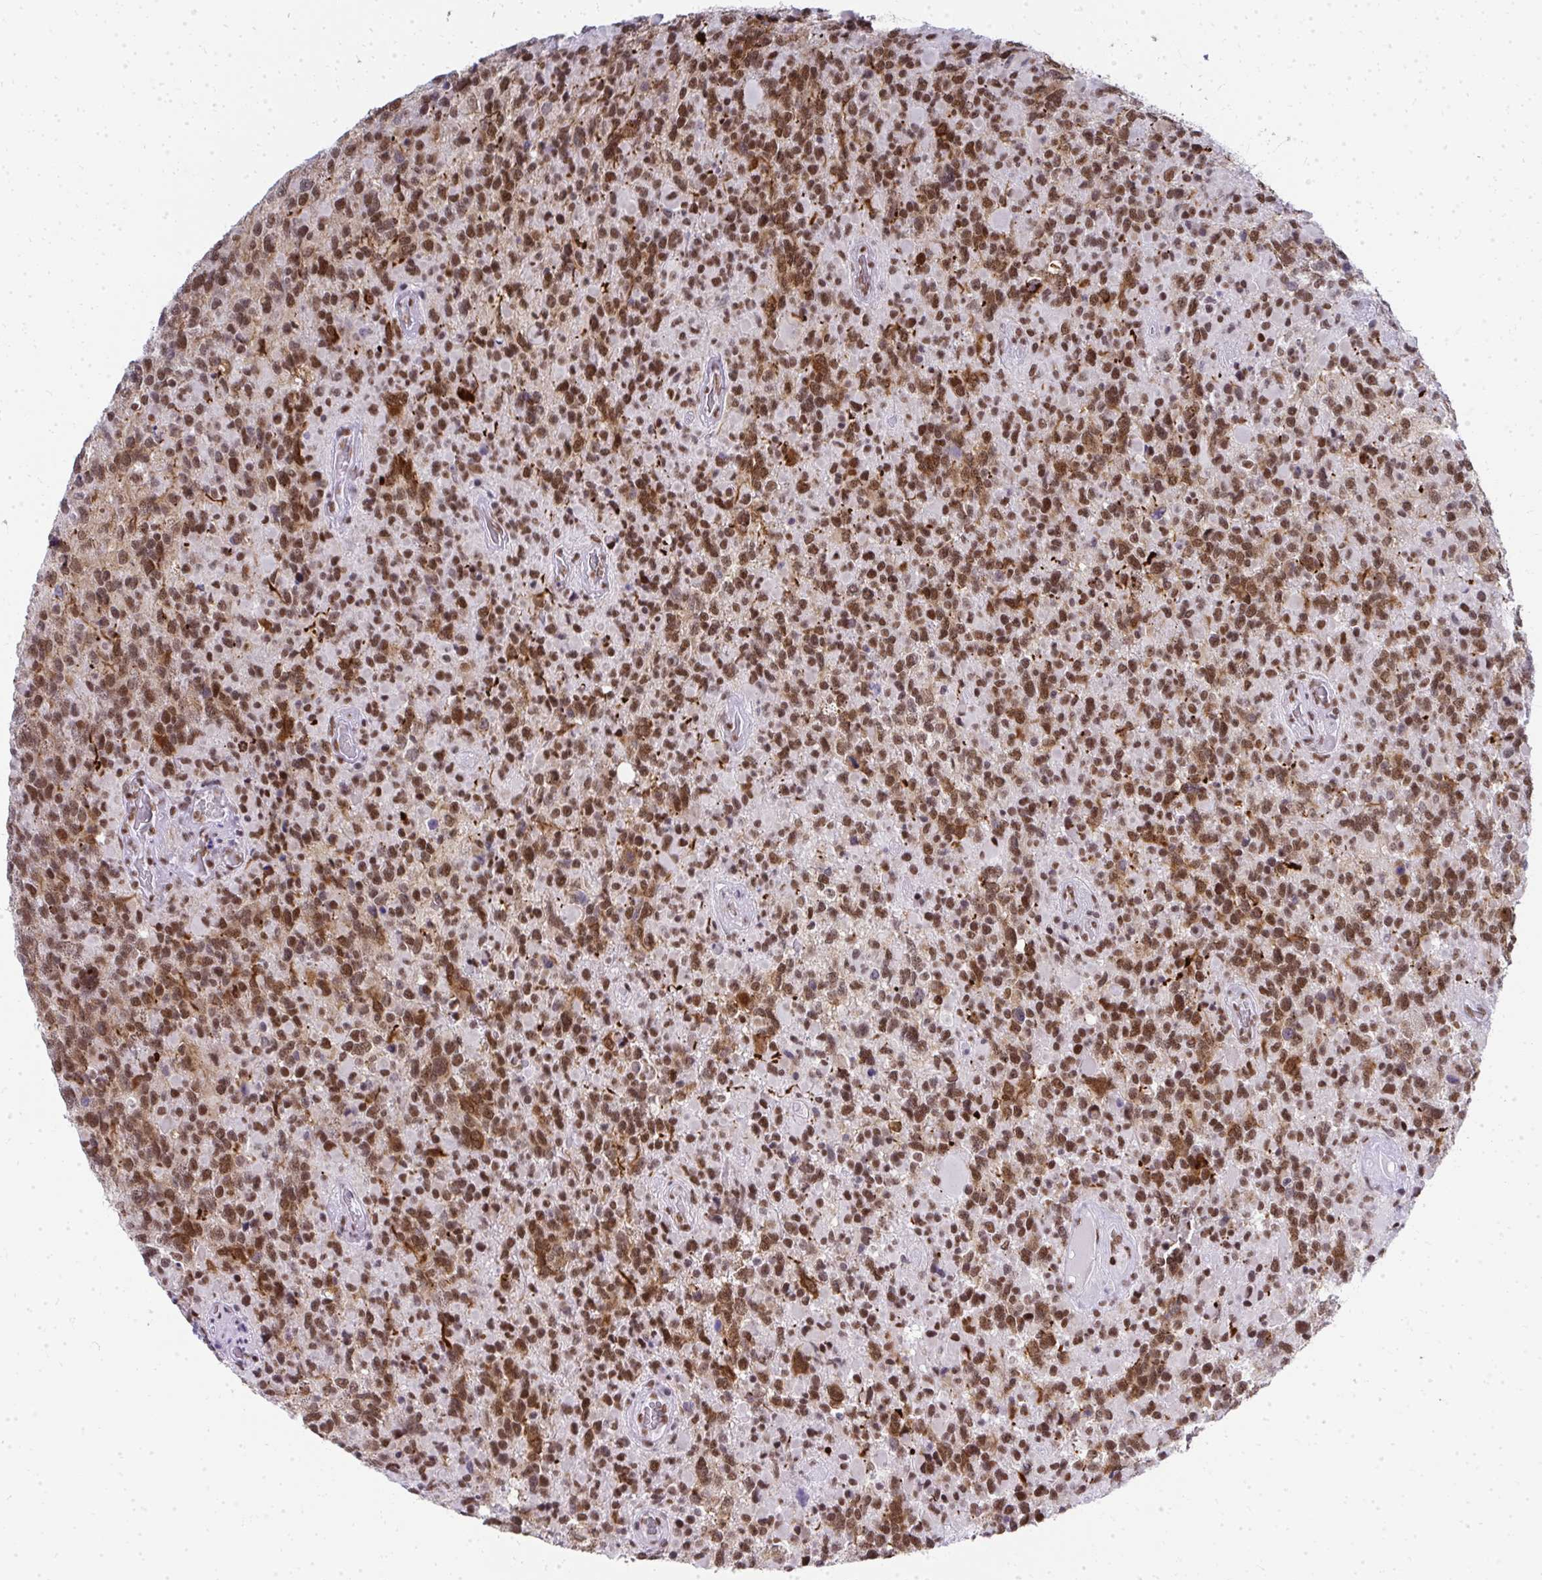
{"staining": {"intensity": "moderate", "quantity": ">75%", "location": "cytoplasmic/membranous,nuclear"}, "tissue": "glioma", "cell_type": "Tumor cells", "image_type": "cancer", "snomed": [{"axis": "morphology", "description": "Glioma, malignant, High grade"}, {"axis": "topography", "description": "Brain"}], "caption": "Immunohistochemical staining of glioma demonstrates moderate cytoplasmic/membranous and nuclear protein positivity in approximately >75% of tumor cells.", "gene": "CREBBP", "patient": {"sex": "female", "age": 40}}